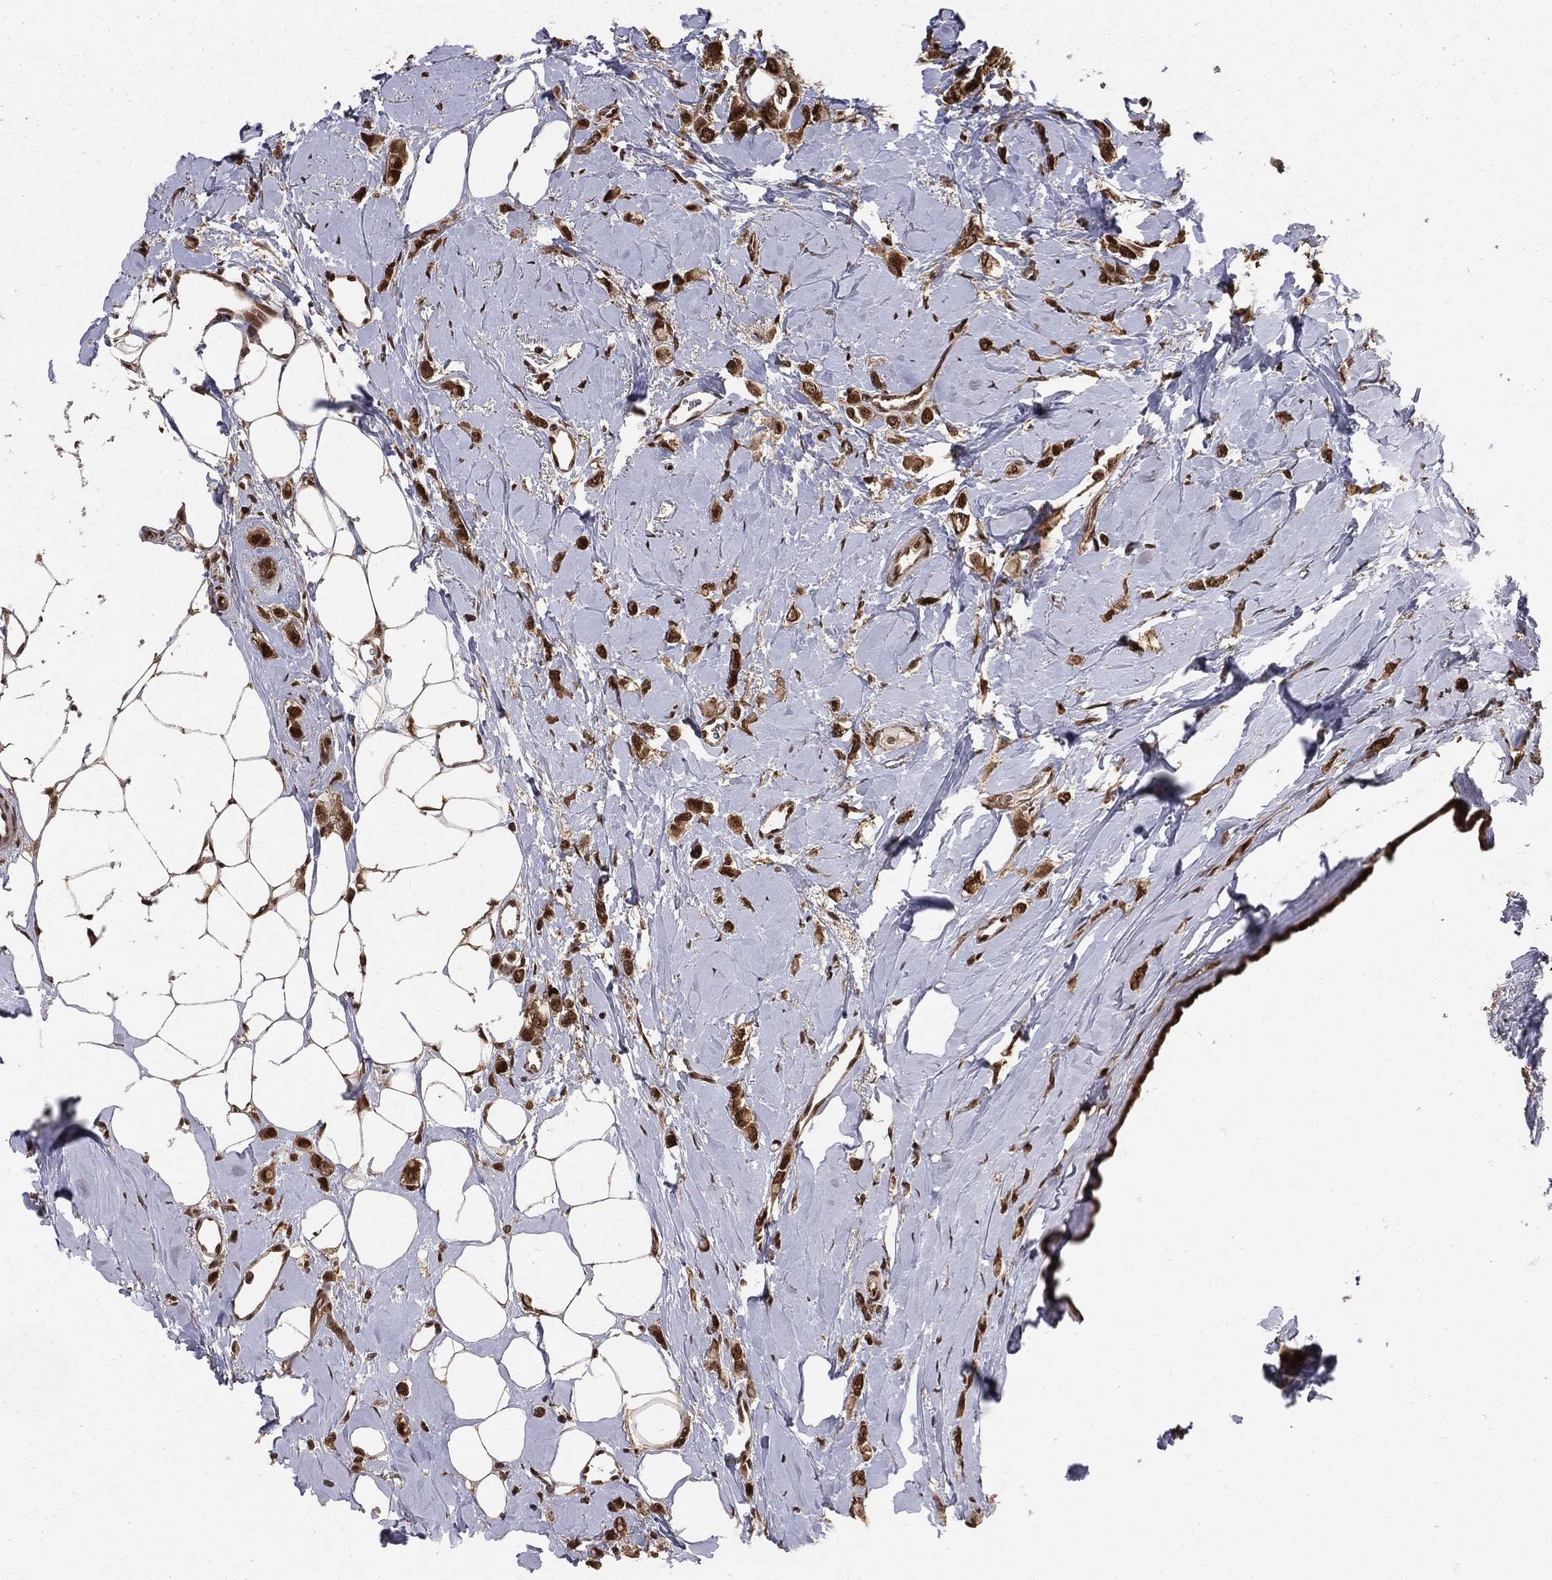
{"staining": {"intensity": "strong", "quantity": ">75%", "location": "nuclear"}, "tissue": "breast cancer", "cell_type": "Tumor cells", "image_type": "cancer", "snomed": [{"axis": "morphology", "description": "Lobular carcinoma"}, {"axis": "topography", "description": "Breast"}], "caption": "Breast cancer (lobular carcinoma) tissue demonstrates strong nuclear positivity in approximately >75% of tumor cells (DAB (3,3'-diaminobenzidine) IHC with brightfield microscopy, high magnification).", "gene": "COPS4", "patient": {"sex": "female", "age": 66}}